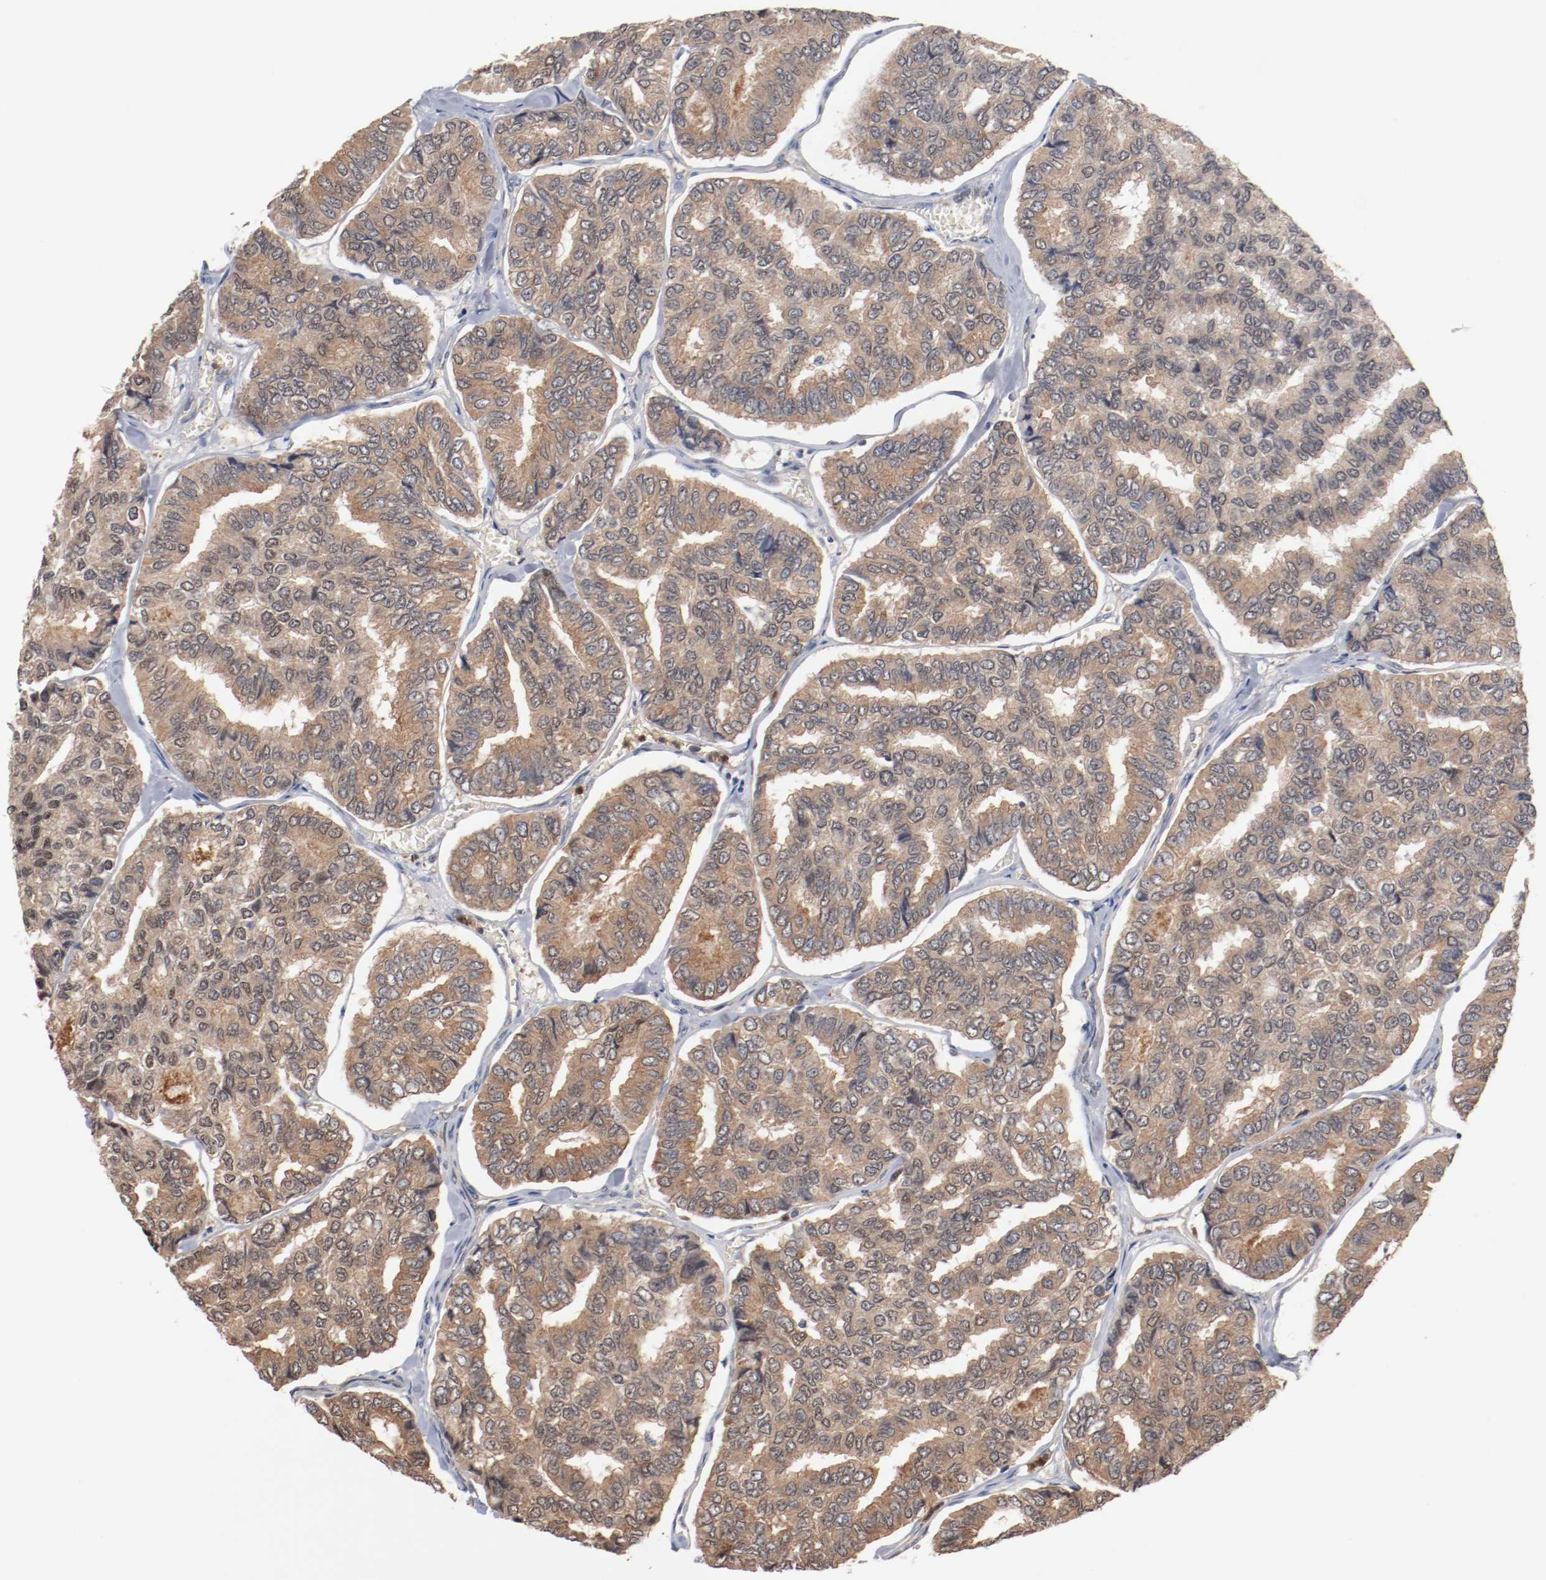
{"staining": {"intensity": "moderate", "quantity": ">75%", "location": "cytoplasmic/membranous"}, "tissue": "thyroid cancer", "cell_type": "Tumor cells", "image_type": "cancer", "snomed": [{"axis": "morphology", "description": "Papillary adenocarcinoma, NOS"}, {"axis": "topography", "description": "Thyroid gland"}], "caption": "Thyroid cancer (papillary adenocarcinoma) stained with IHC shows moderate cytoplasmic/membranous staining in about >75% of tumor cells.", "gene": "RNASE11", "patient": {"sex": "female", "age": 35}}